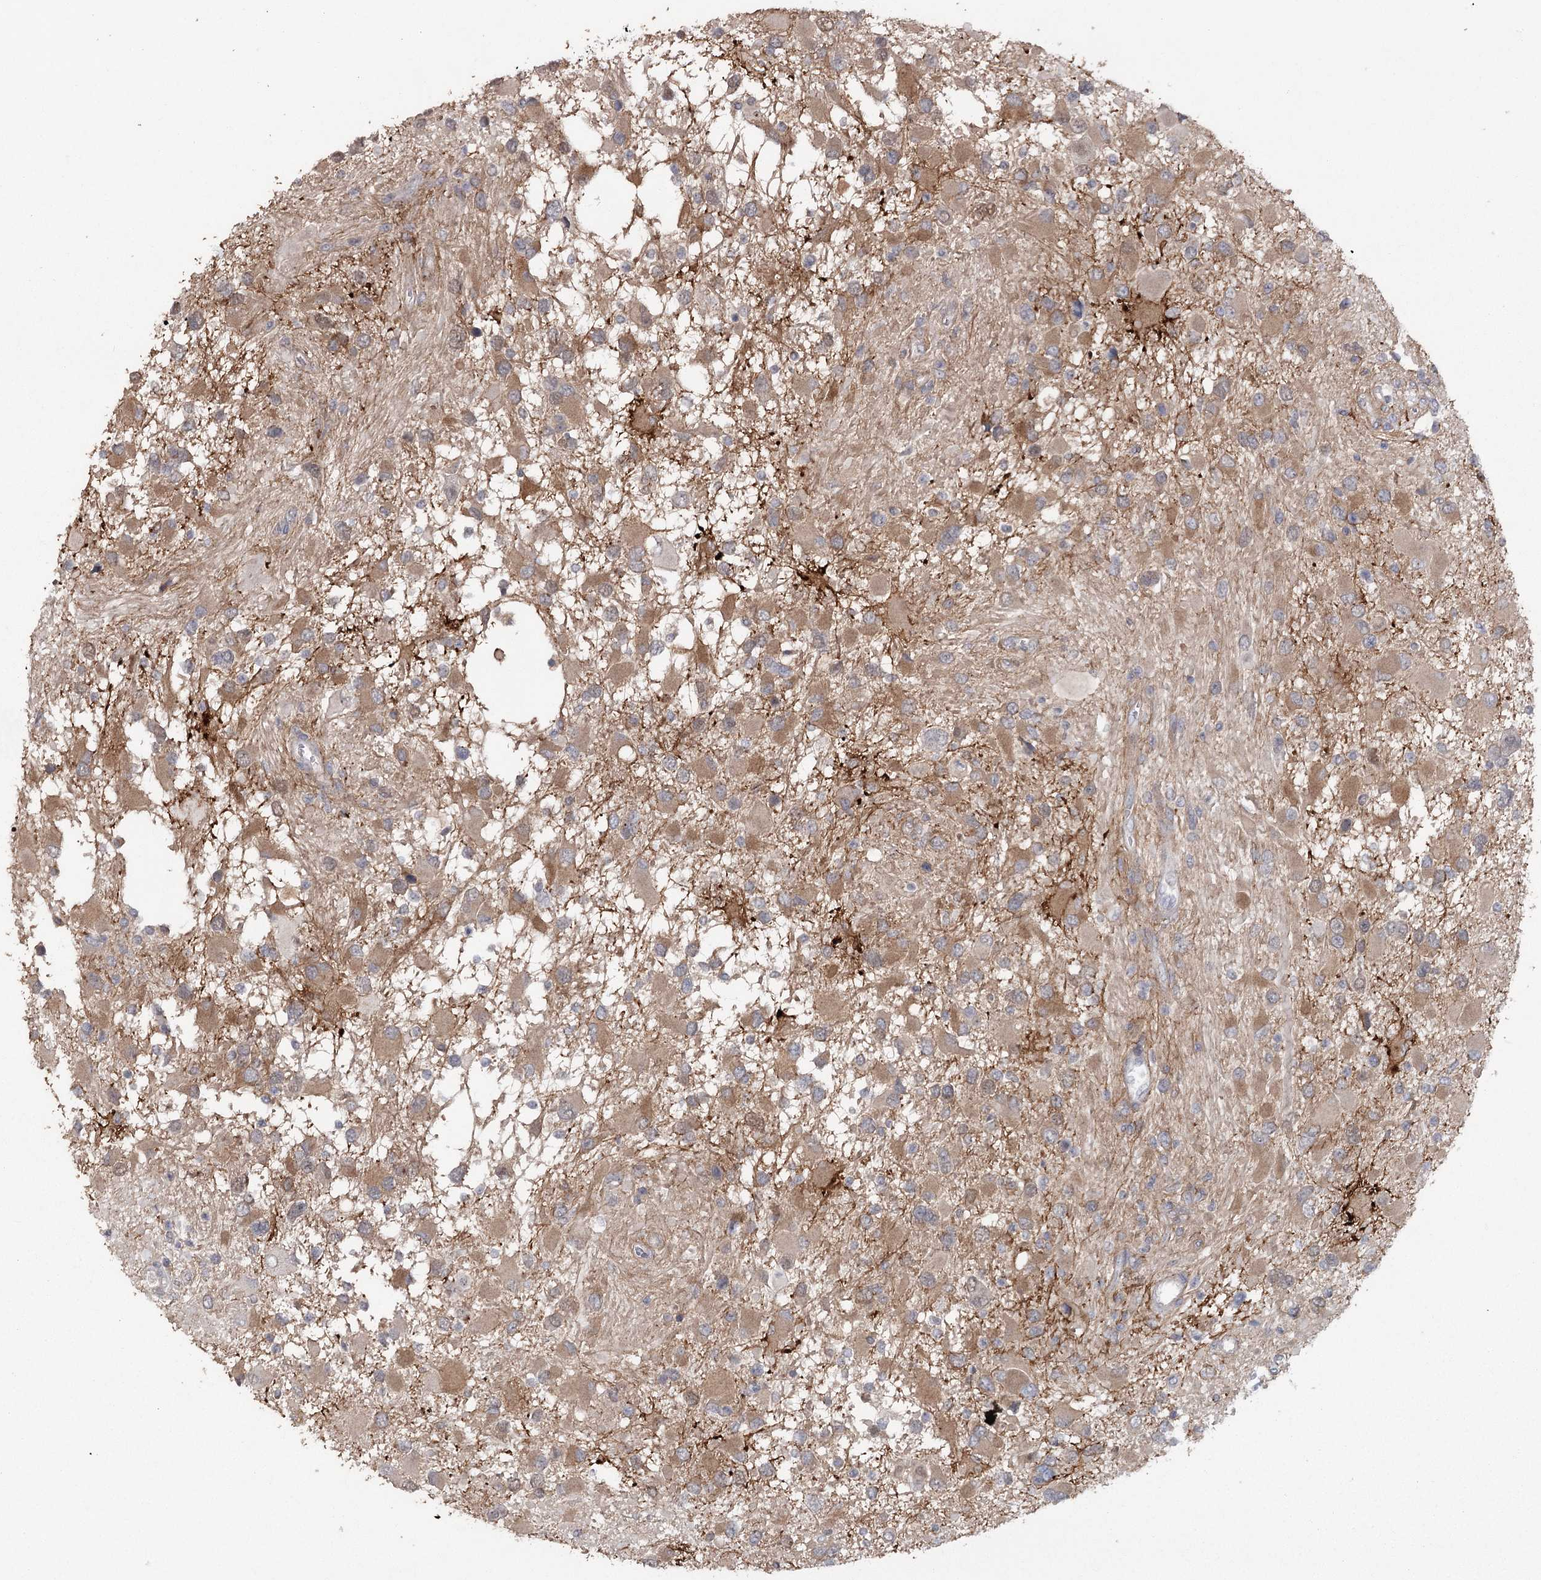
{"staining": {"intensity": "moderate", "quantity": ">75%", "location": "cytoplasmic/membranous"}, "tissue": "glioma", "cell_type": "Tumor cells", "image_type": "cancer", "snomed": [{"axis": "morphology", "description": "Glioma, malignant, High grade"}, {"axis": "topography", "description": "Brain"}], "caption": "This is an image of immunohistochemistry (IHC) staining of high-grade glioma (malignant), which shows moderate expression in the cytoplasmic/membranous of tumor cells.", "gene": "MAP3K13", "patient": {"sex": "male", "age": 53}}